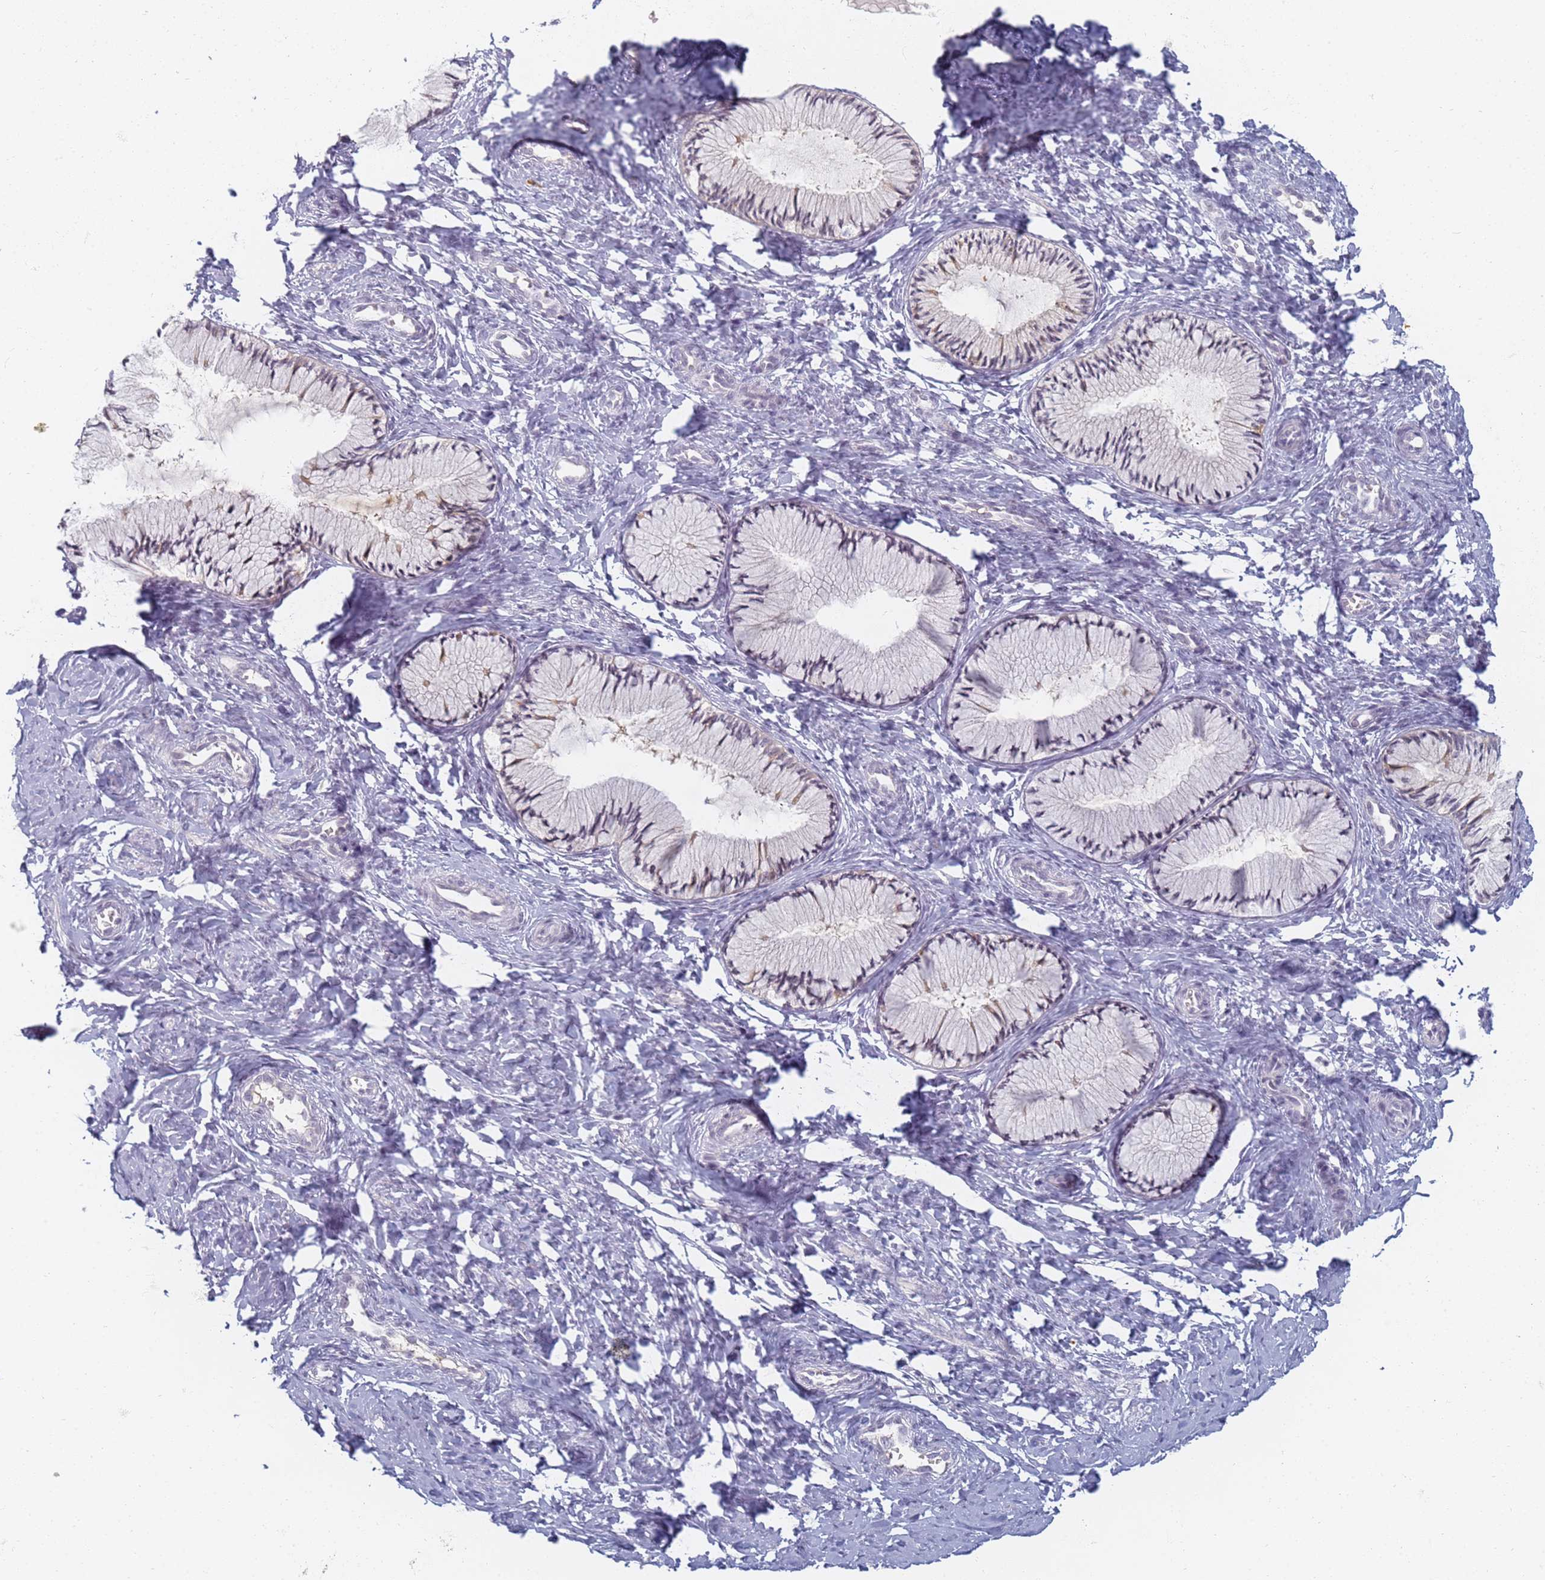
{"staining": {"intensity": "negative", "quantity": "none", "location": "none"}, "tissue": "cervix", "cell_type": "Glandular cells", "image_type": "normal", "snomed": [{"axis": "morphology", "description": "Normal tissue, NOS"}, {"axis": "topography", "description": "Cervix"}], "caption": "Glandular cells are negative for brown protein staining in unremarkable cervix. Nuclei are stained in blue.", "gene": "SLC38A9", "patient": {"sex": "female", "age": 27}}